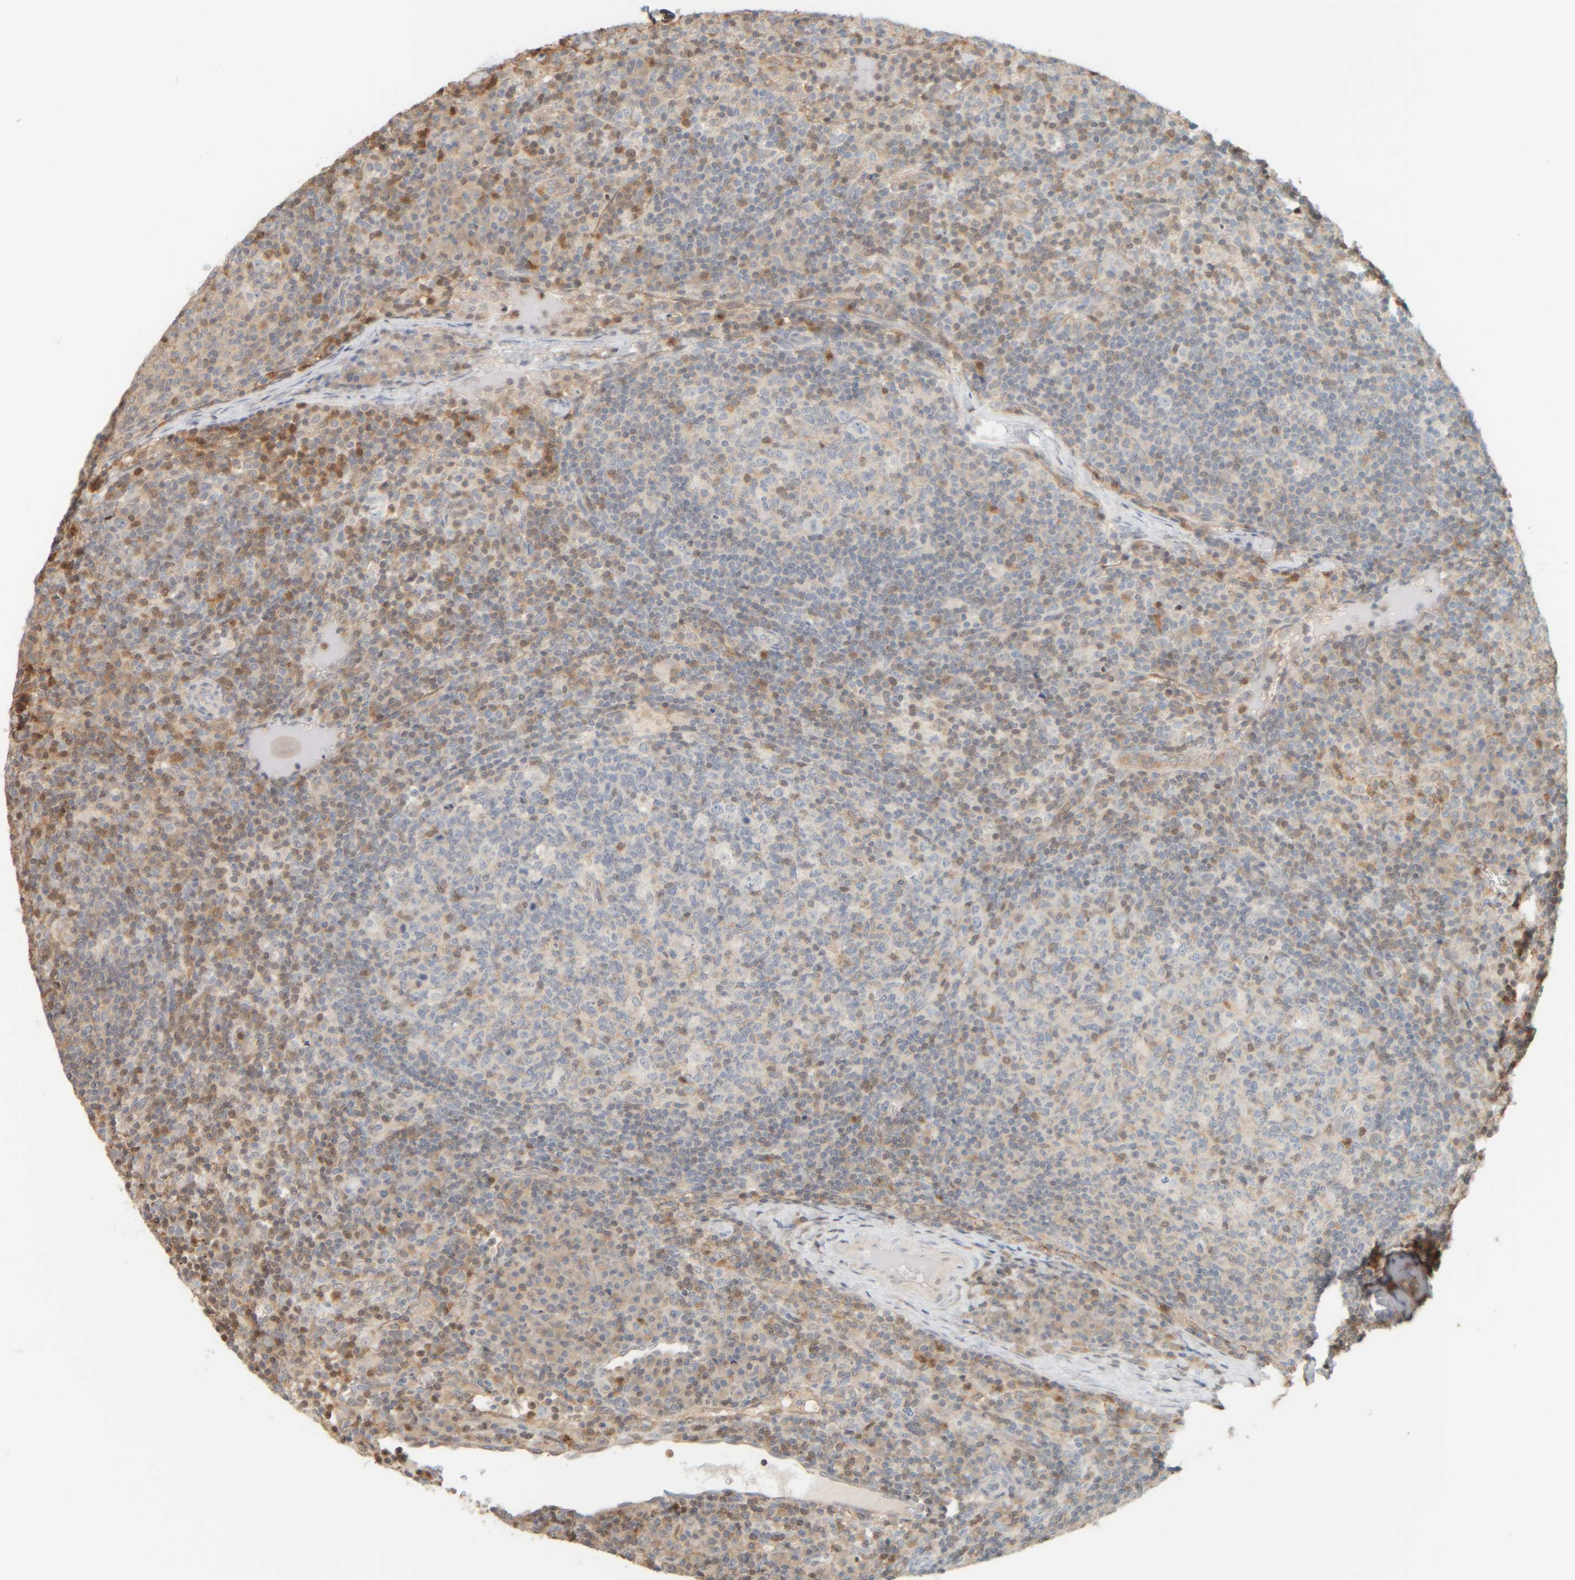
{"staining": {"intensity": "moderate", "quantity": "<25%", "location": "cytoplasmic/membranous"}, "tissue": "lymph node", "cell_type": "Germinal center cells", "image_type": "normal", "snomed": [{"axis": "morphology", "description": "Normal tissue, NOS"}, {"axis": "morphology", "description": "Inflammation, NOS"}, {"axis": "topography", "description": "Lymph node"}], "caption": "Moderate cytoplasmic/membranous protein expression is appreciated in about <25% of germinal center cells in lymph node.", "gene": "AARSD1", "patient": {"sex": "male", "age": 55}}